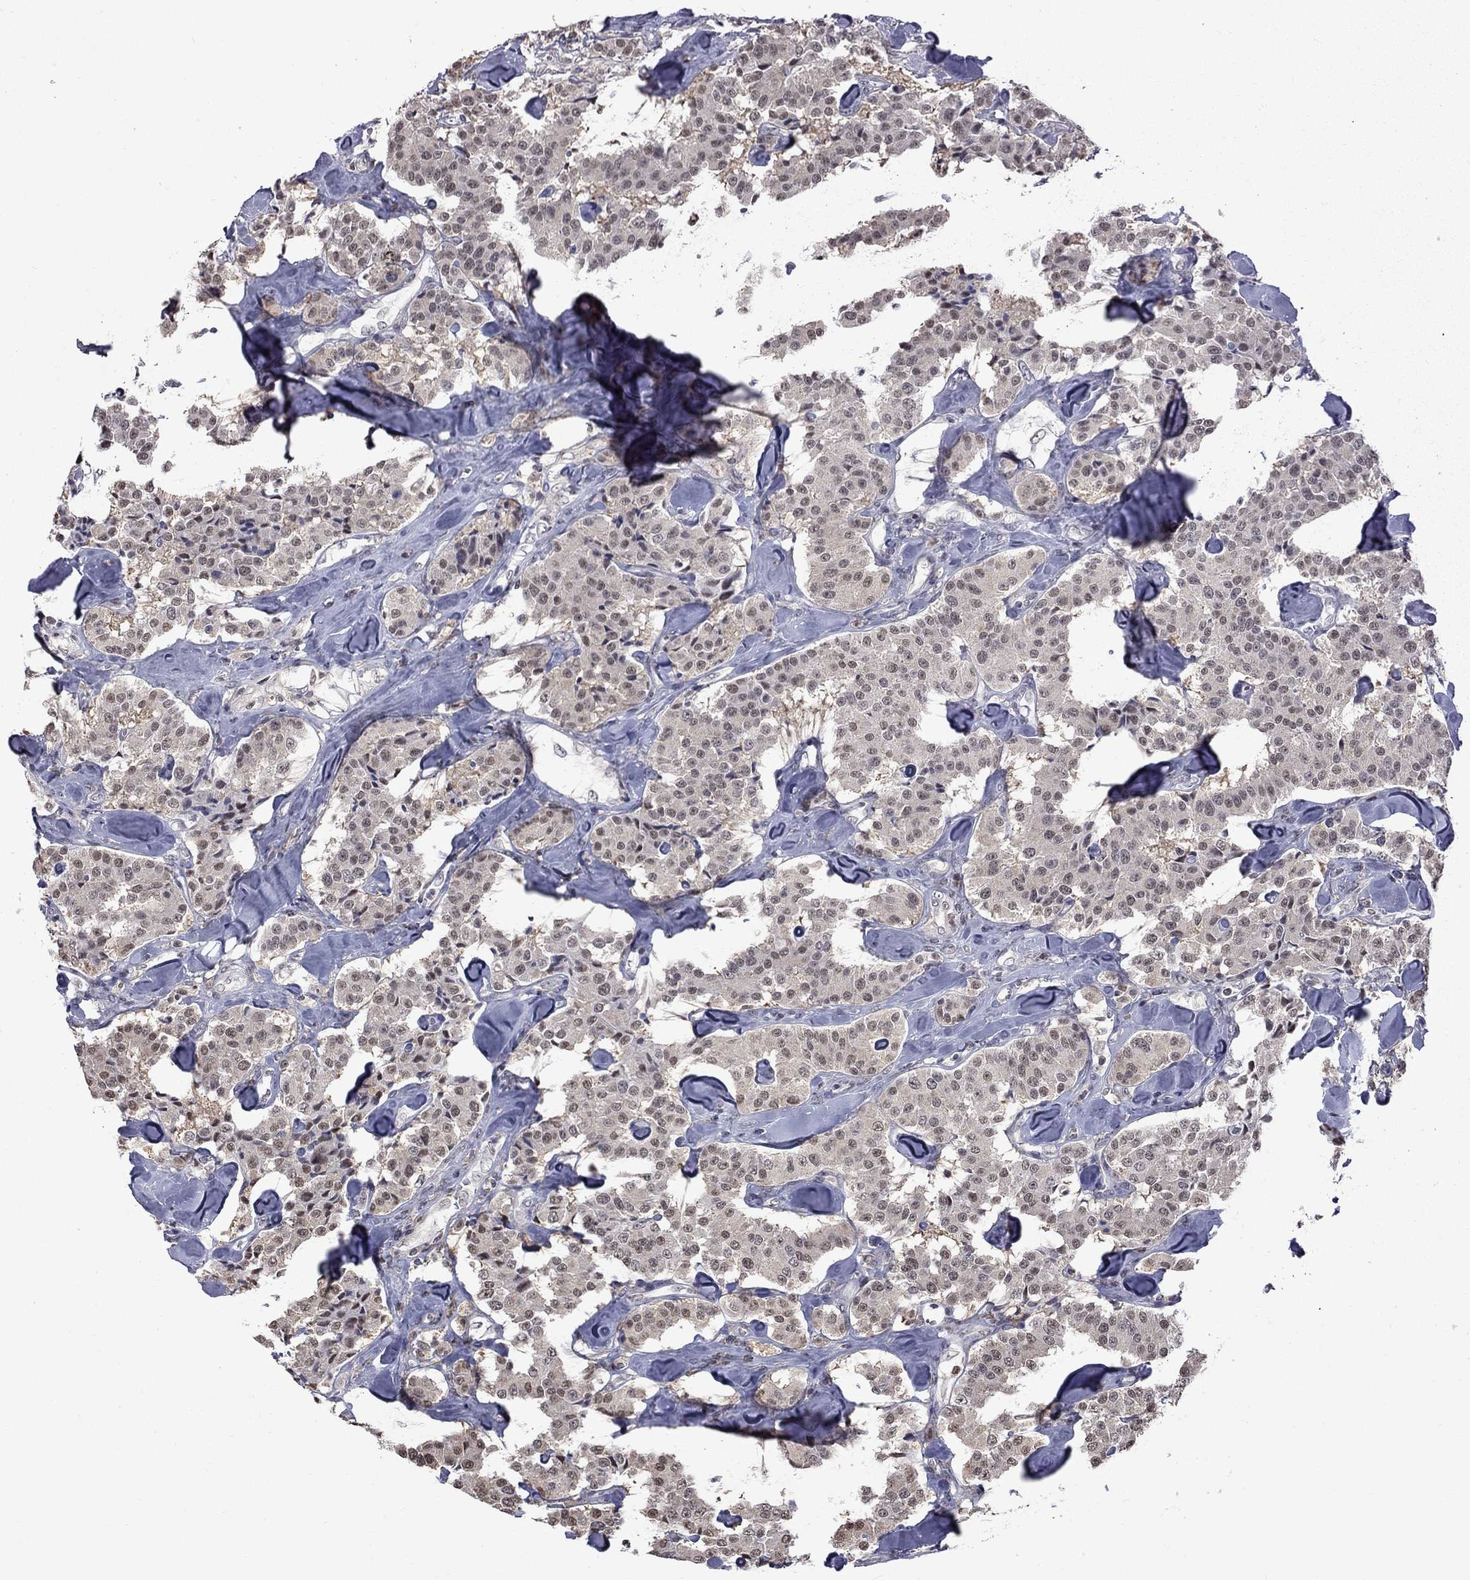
{"staining": {"intensity": "negative", "quantity": "none", "location": "none"}, "tissue": "carcinoid", "cell_type": "Tumor cells", "image_type": "cancer", "snomed": [{"axis": "morphology", "description": "Carcinoid, malignant, NOS"}, {"axis": "topography", "description": "Pancreas"}], "caption": "This is an immunohistochemistry (IHC) image of malignant carcinoid. There is no staining in tumor cells.", "gene": "RFWD3", "patient": {"sex": "male", "age": 41}}